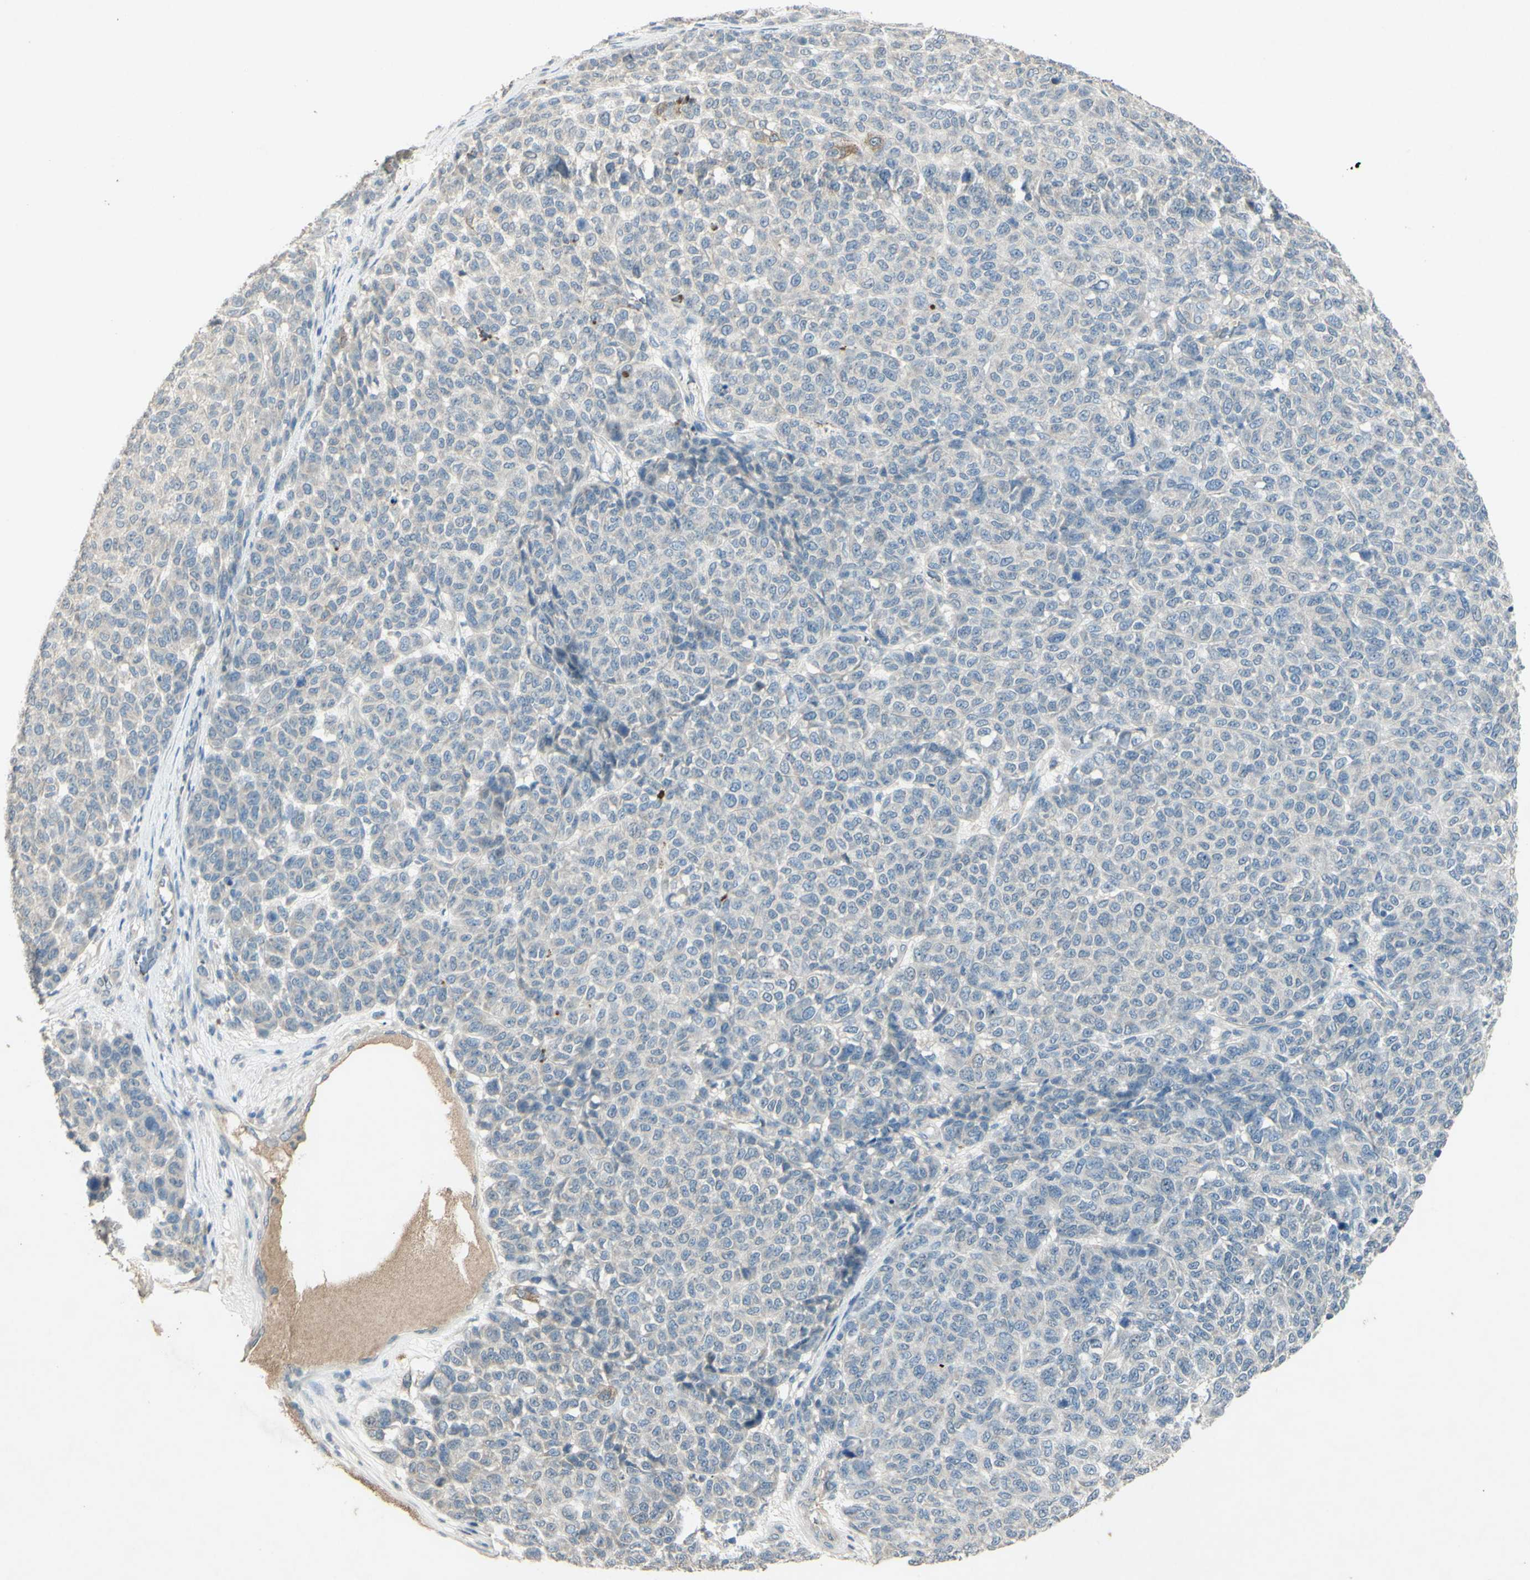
{"staining": {"intensity": "negative", "quantity": "none", "location": "none"}, "tissue": "melanoma", "cell_type": "Tumor cells", "image_type": "cancer", "snomed": [{"axis": "morphology", "description": "Malignant melanoma, NOS"}, {"axis": "topography", "description": "Skin"}], "caption": "High power microscopy histopathology image of an immunohistochemistry photomicrograph of melanoma, revealing no significant staining in tumor cells.", "gene": "TIMM21", "patient": {"sex": "male", "age": 59}}